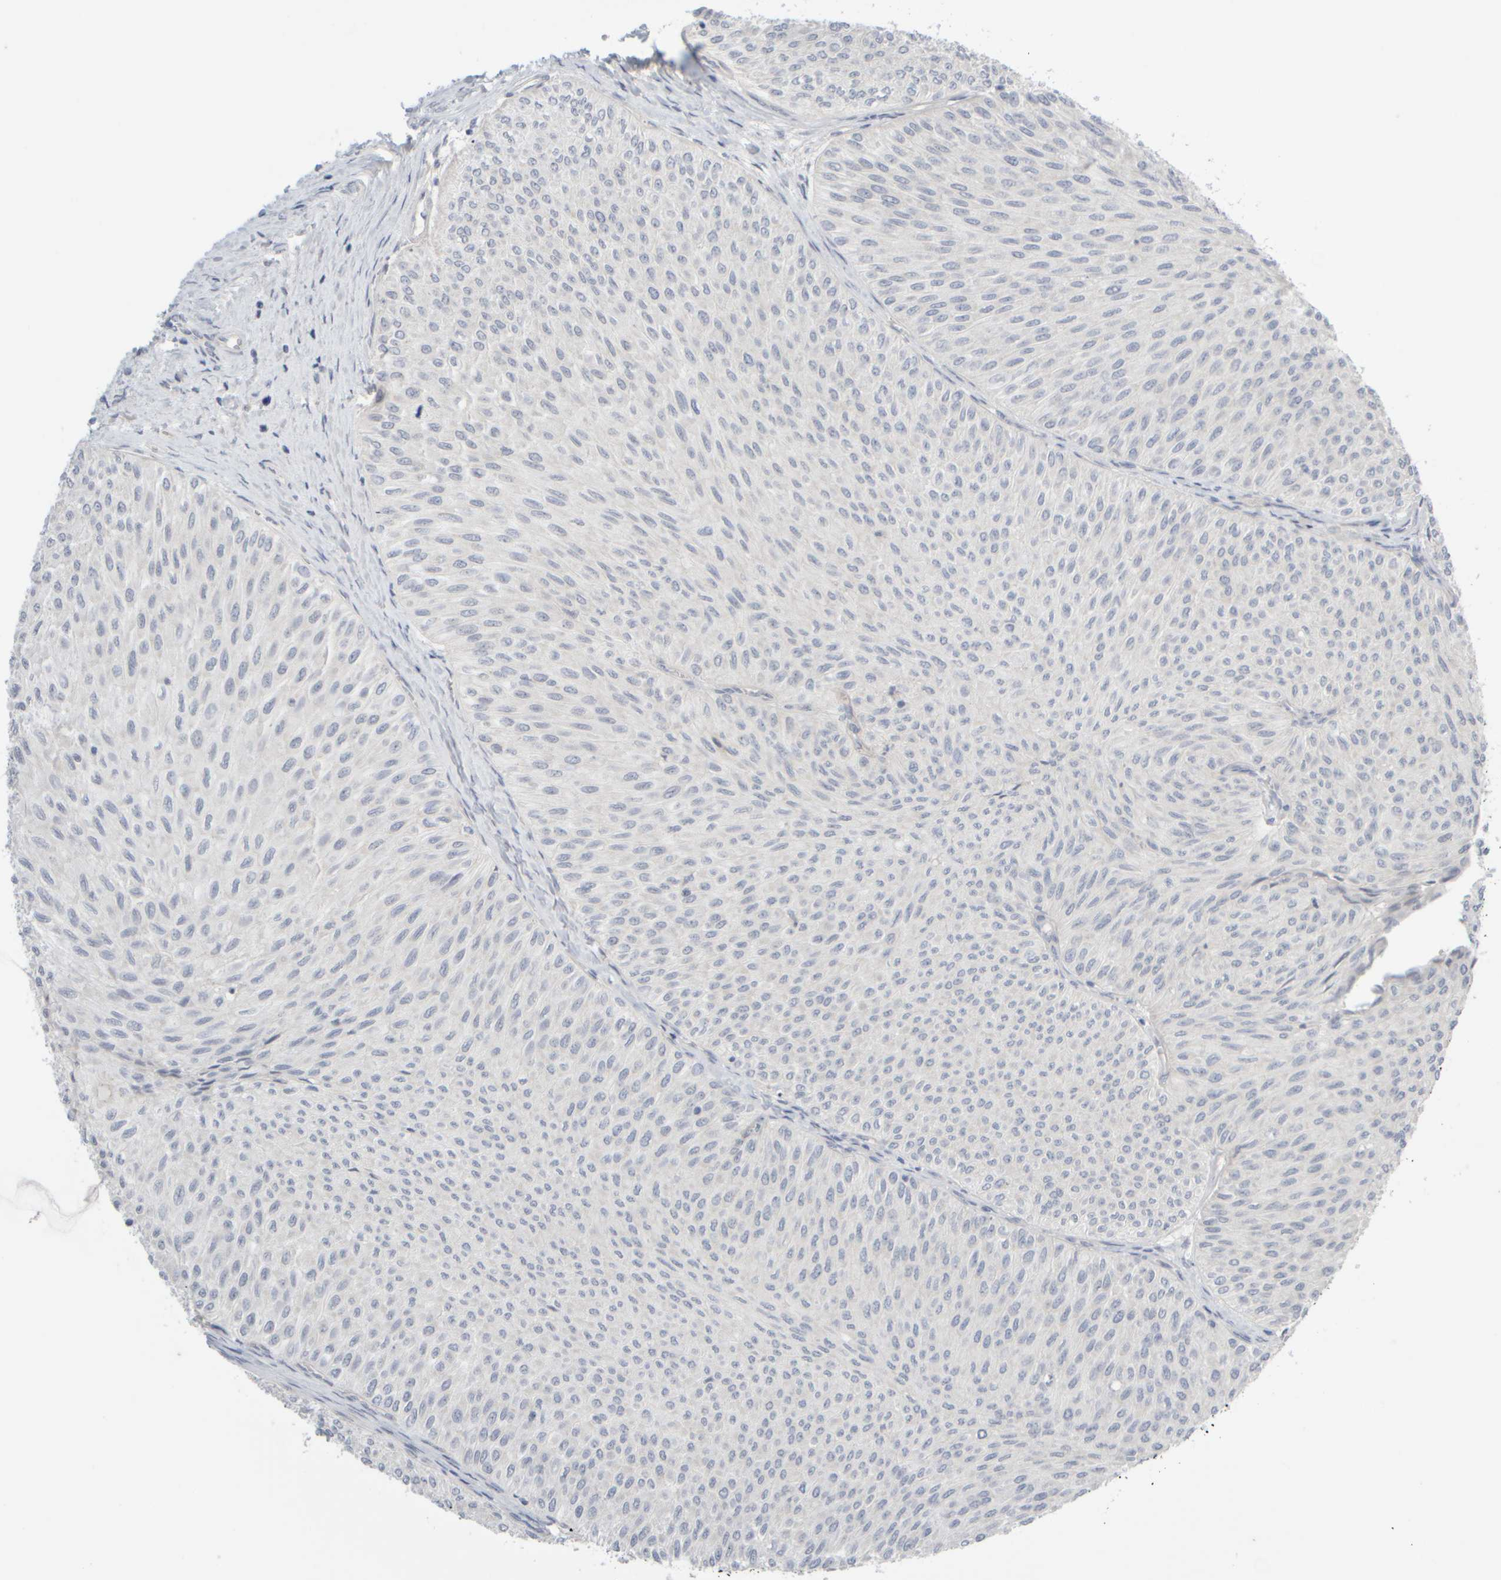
{"staining": {"intensity": "negative", "quantity": "none", "location": "none"}, "tissue": "urothelial cancer", "cell_type": "Tumor cells", "image_type": "cancer", "snomed": [{"axis": "morphology", "description": "Urothelial carcinoma, Low grade"}, {"axis": "topography", "description": "Urinary bladder"}], "caption": "Immunohistochemistry (IHC) micrograph of human low-grade urothelial carcinoma stained for a protein (brown), which reveals no staining in tumor cells.", "gene": "GOPC", "patient": {"sex": "male", "age": 78}}